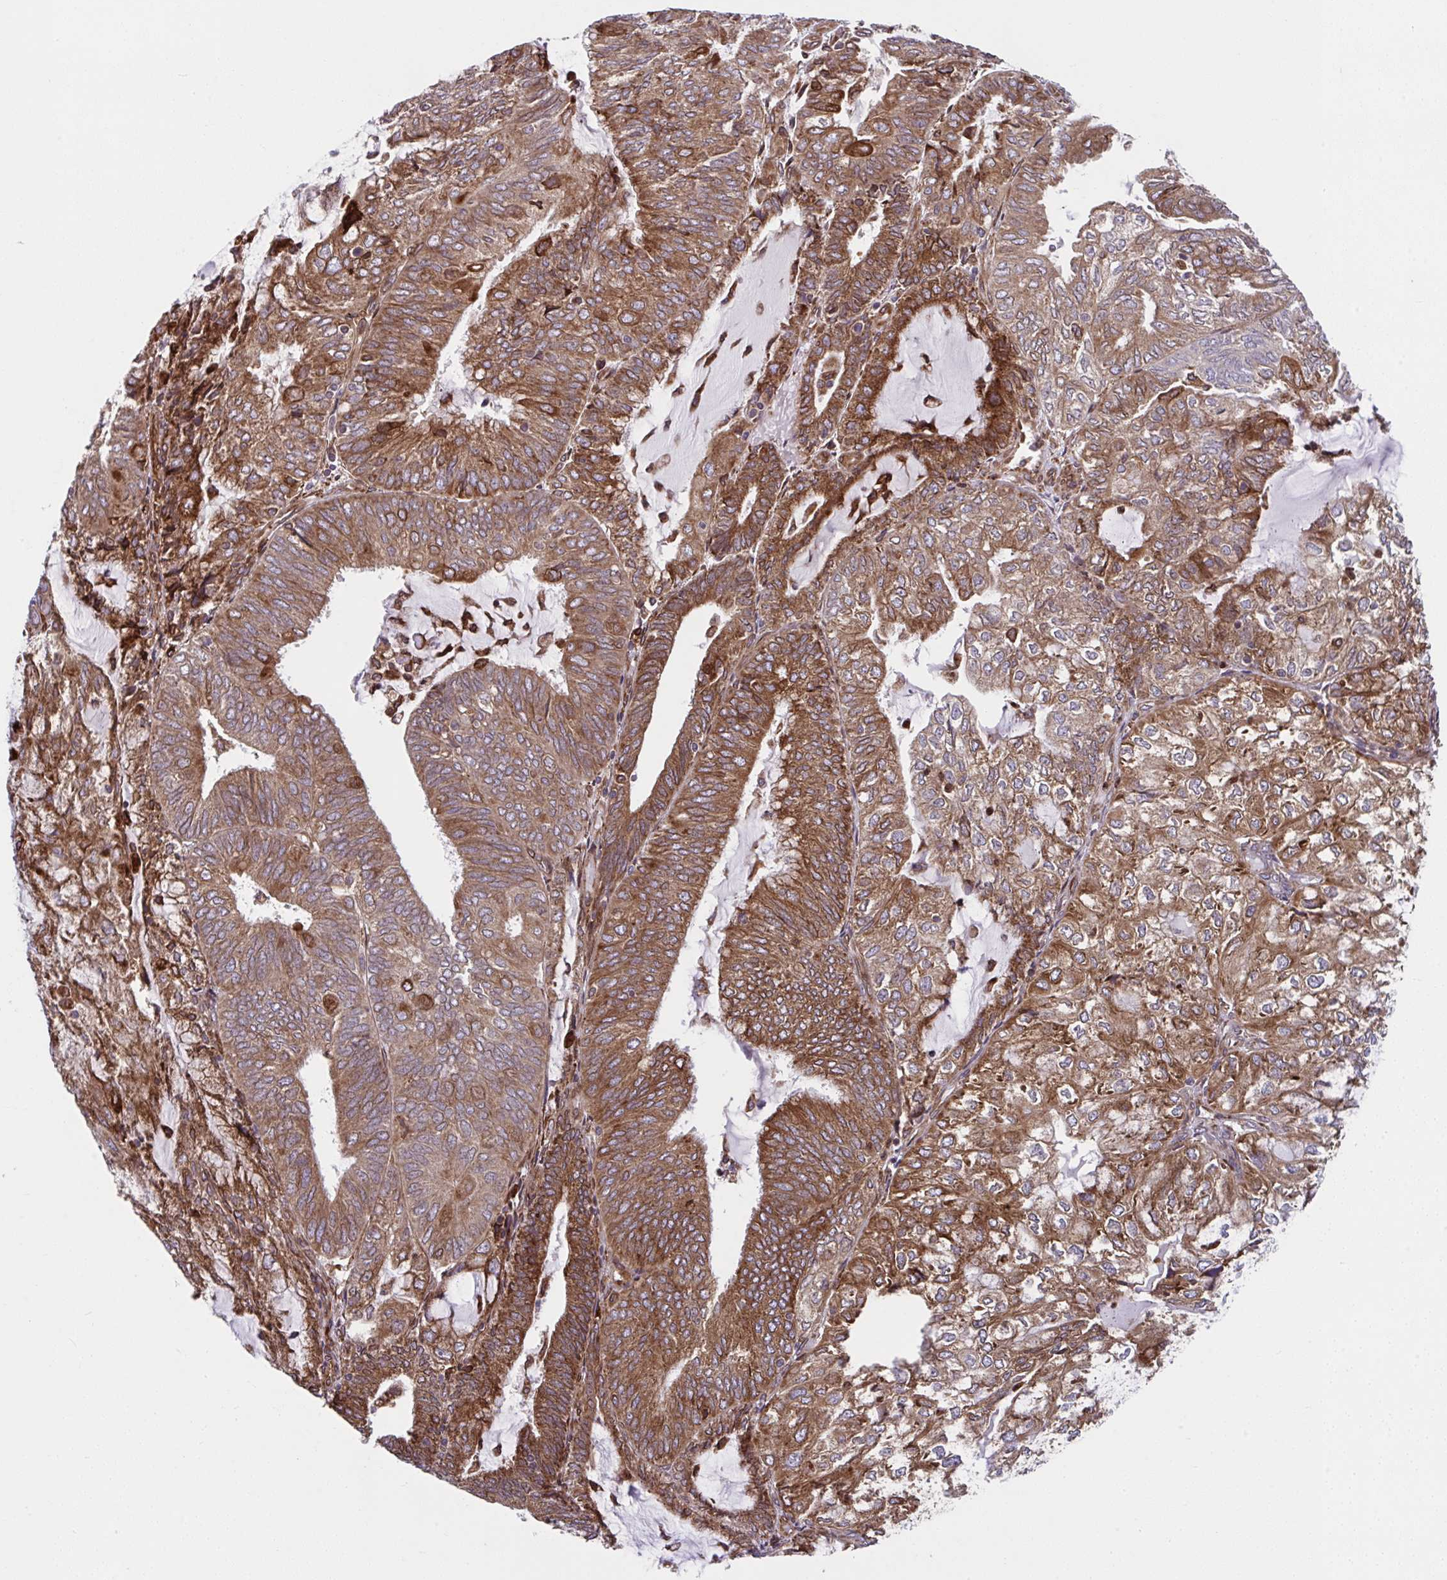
{"staining": {"intensity": "moderate", "quantity": ">75%", "location": "cytoplasmic/membranous"}, "tissue": "endometrial cancer", "cell_type": "Tumor cells", "image_type": "cancer", "snomed": [{"axis": "morphology", "description": "Adenocarcinoma, NOS"}, {"axis": "topography", "description": "Endometrium"}], "caption": "Endometrial adenocarcinoma tissue exhibits moderate cytoplasmic/membranous expression in approximately >75% of tumor cells, visualized by immunohistochemistry.", "gene": "STIM2", "patient": {"sex": "female", "age": 81}}